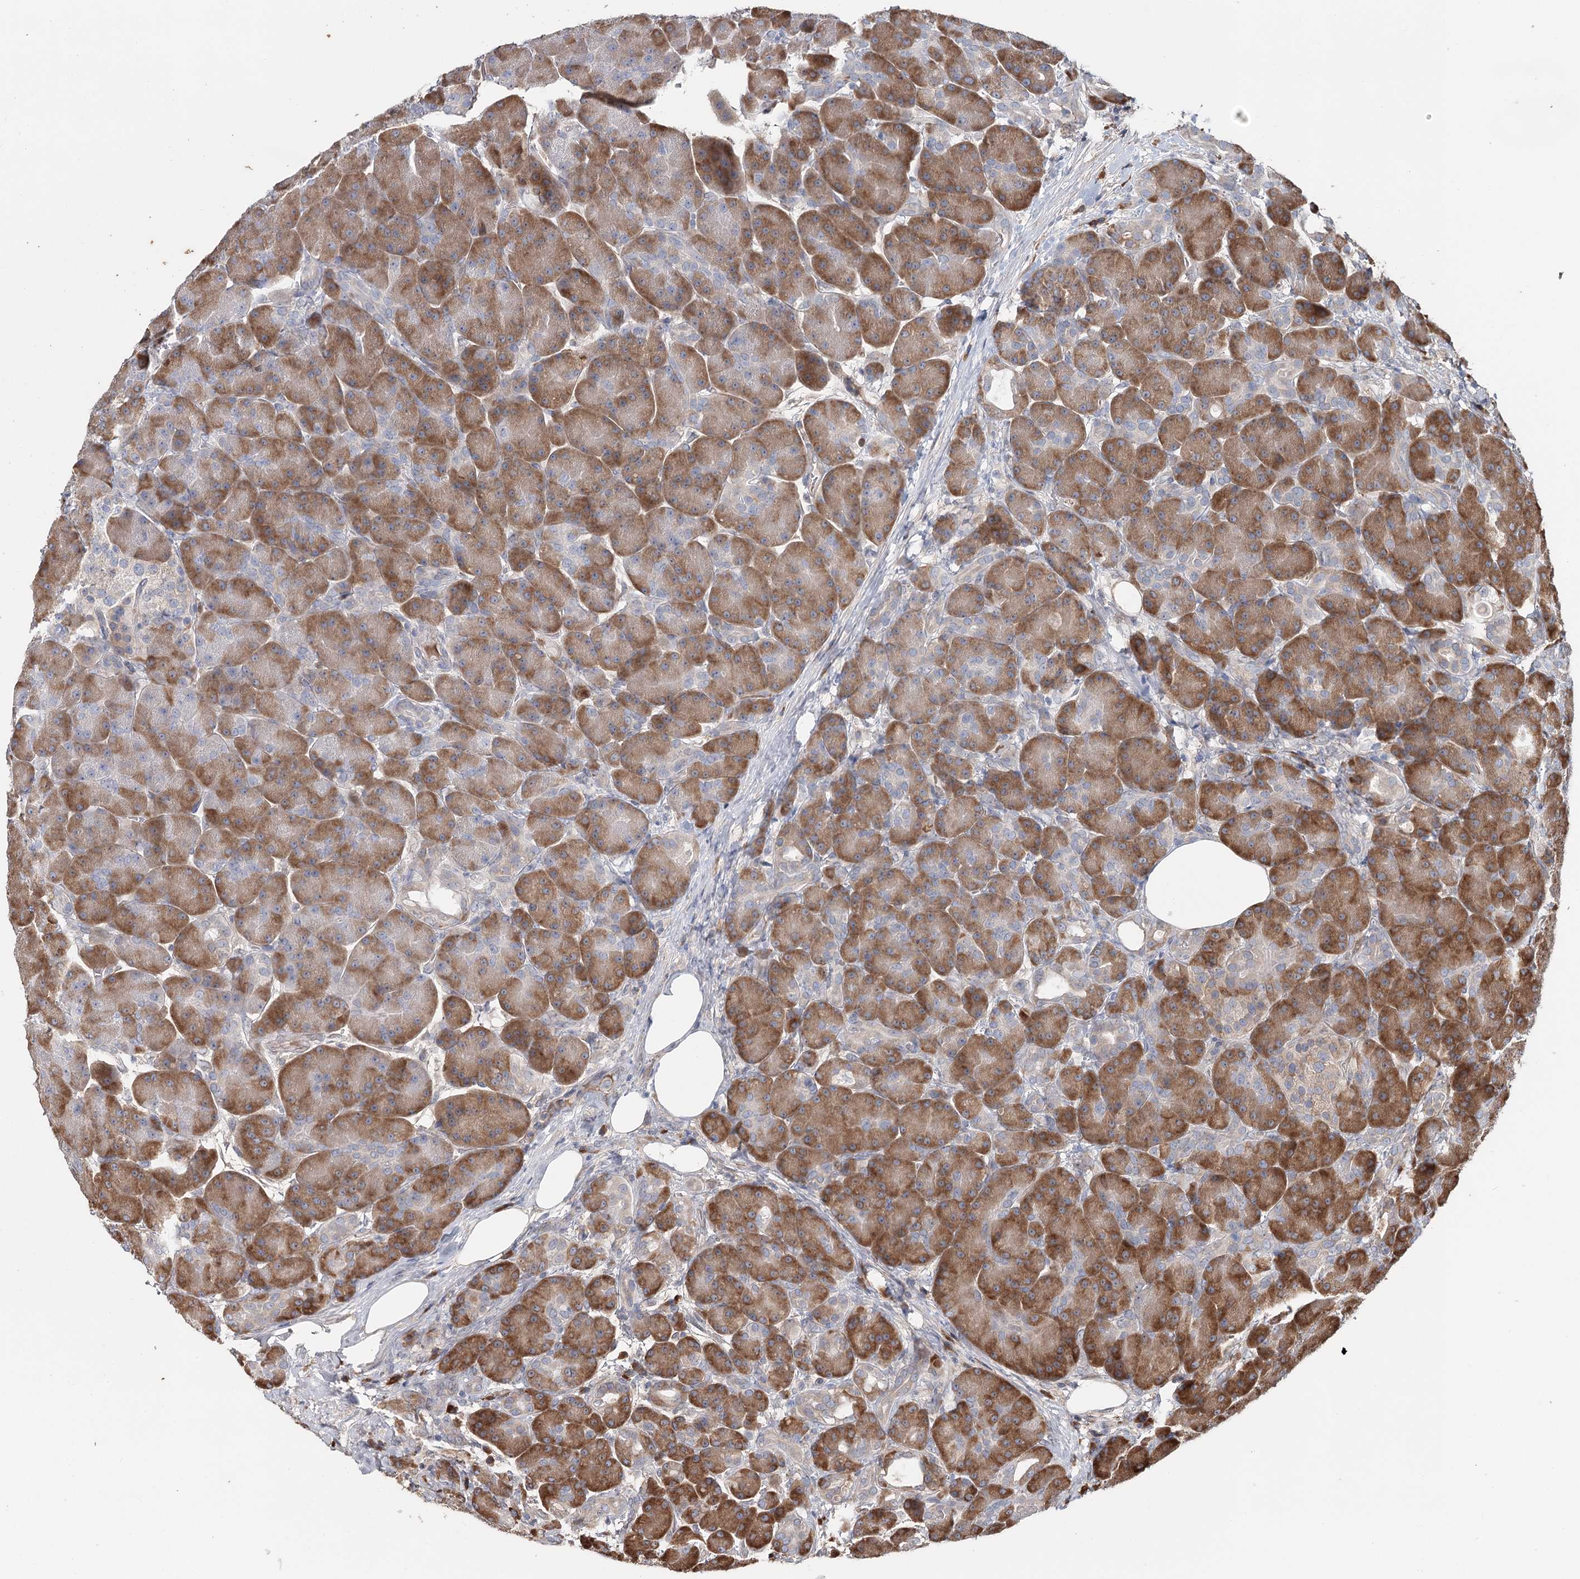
{"staining": {"intensity": "strong", "quantity": ">75%", "location": "cytoplasmic/membranous"}, "tissue": "pancreas", "cell_type": "Exocrine glandular cells", "image_type": "normal", "snomed": [{"axis": "morphology", "description": "Normal tissue, NOS"}, {"axis": "topography", "description": "Pancreas"}], "caption": "Pancreas stained with a brown dye demonstrates strong cytoplasmic/membranous positive positivity in approximately >75% of exocrine glandular cells.", "gene": "SYVN1", "patient": {"sex": "male", "age": 63}}